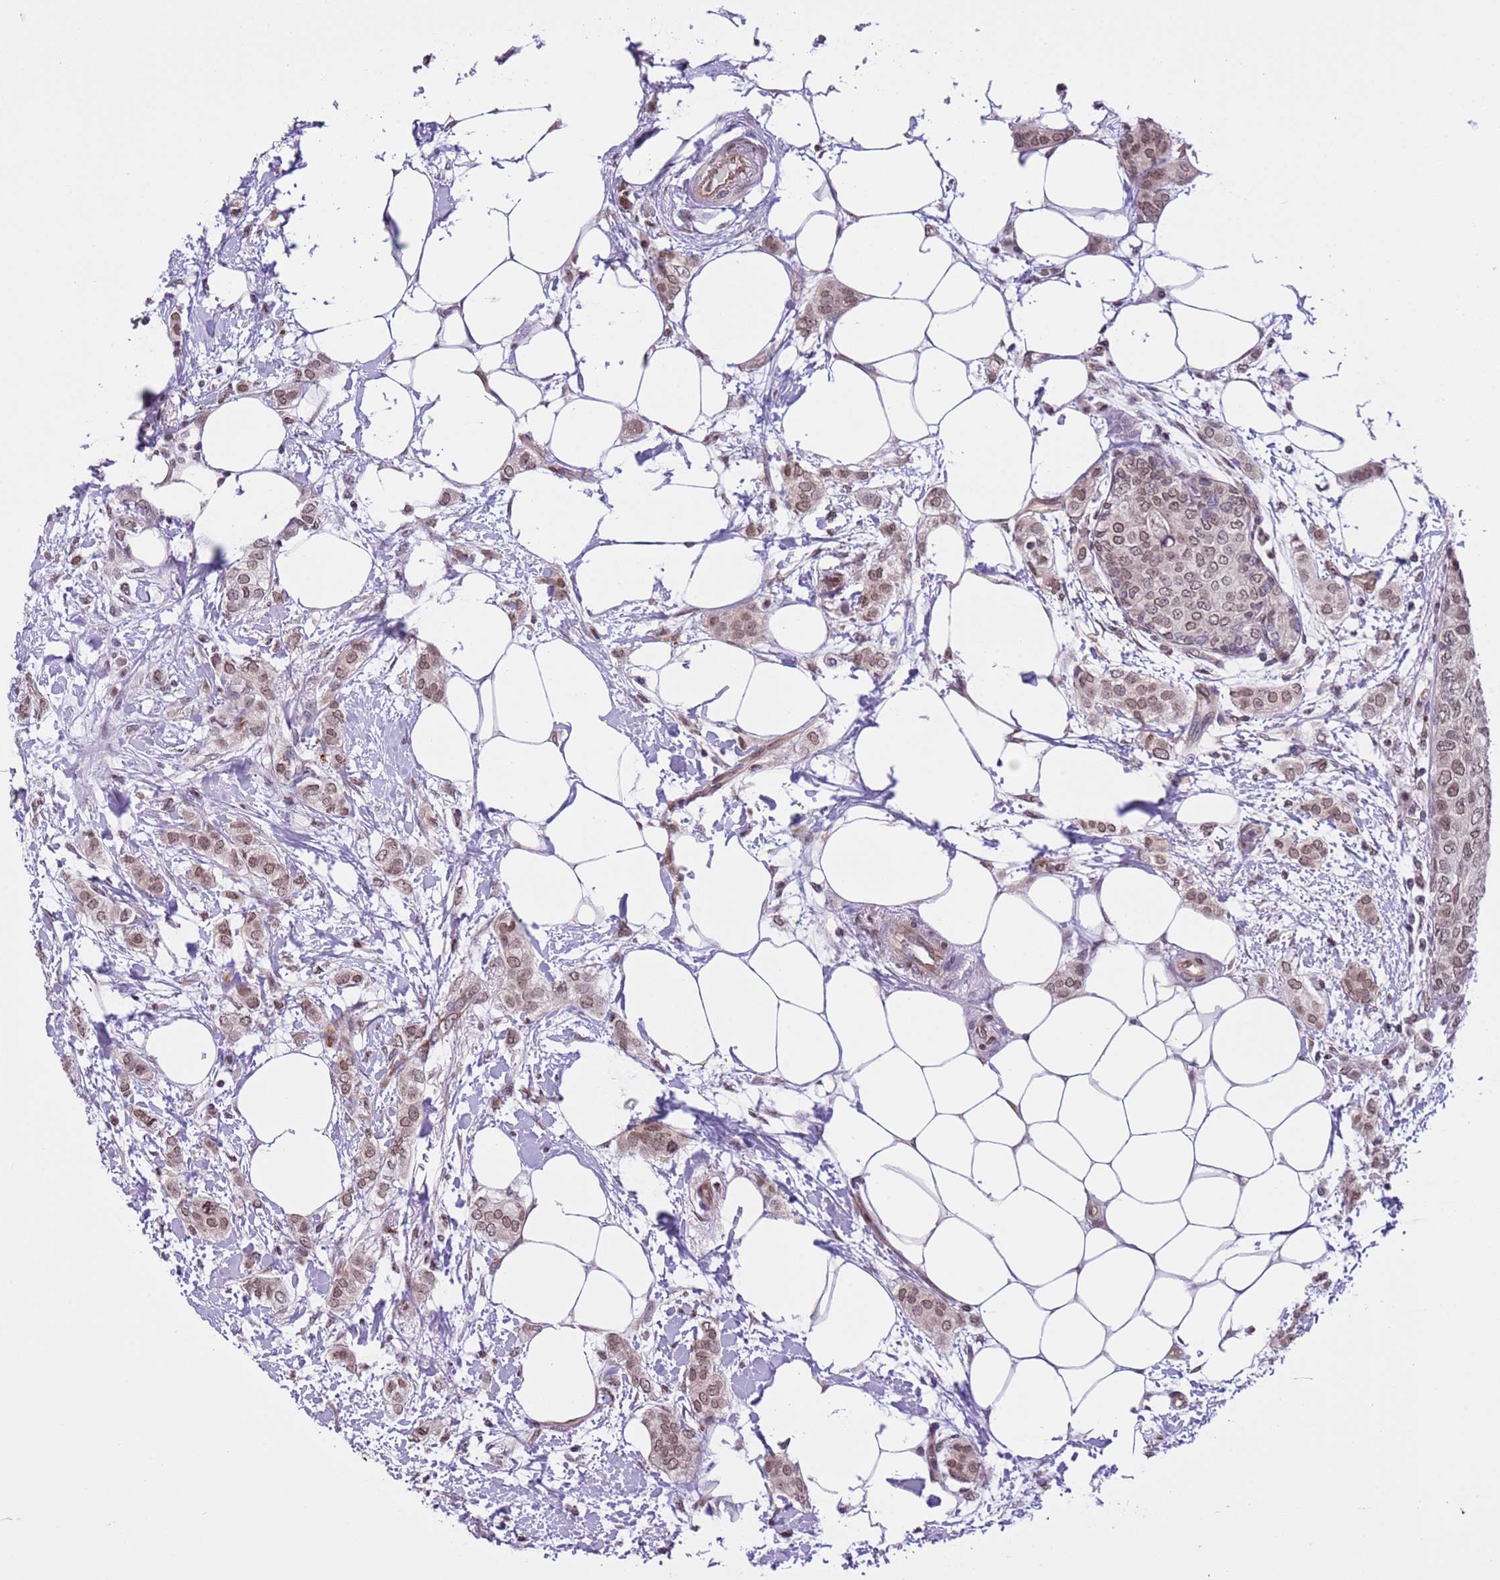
{"staining": {"intensity": "moderate", "quantity": ">75%", "location": "nuclear"}, "tissue": "breast cancer", "cell_type": "Tumor cells", "image_type": "cancer", "snomed": [{"axis": "morphology", "description": "Duct carcinoma"}, {"axis": "topography", "description": "Breast"}], "caption": "Breast cancer (infiltrating ductal carcinoma) tissue exhibits moderate nuclear positivity in approximately >75% of tumor cells, visualized by immunohistochemistry. The staining was performed using DAB to visualize the protein expression in brown, while the nuclei were stained in blue with hematoxylin (Magnification: 20x).", "gene": "NRIP1", "patient": {"sex": "female", "age": 72}}